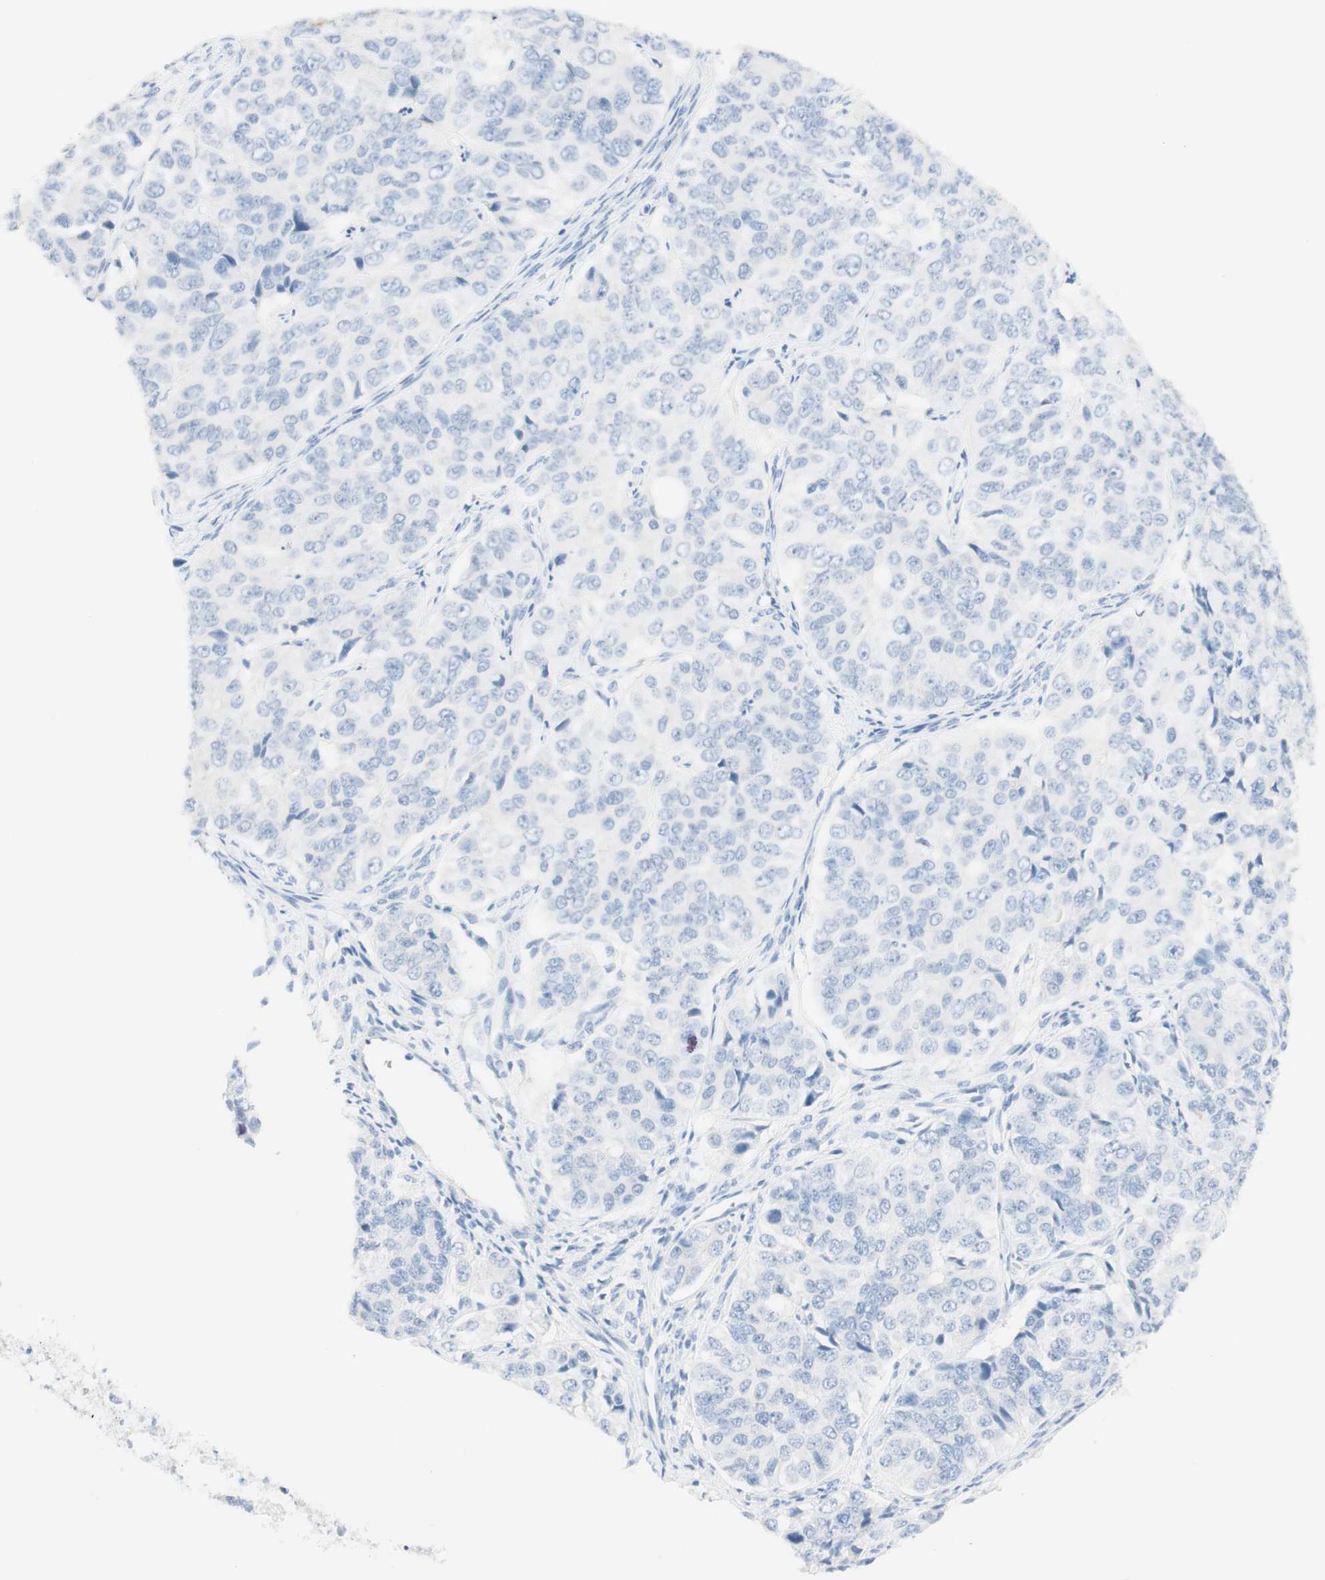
{"staining": {"intensity": "negative", "quantity": "none", "location": "none"}, "tissue": "ovarian cancer", "cell_type": "Tumor cells", "image_type": "cancer", "snomed": [{"axis": "morphology", "description": "Carcinoma, endometroid"}, {"axis": "topography", "description": "Ovary"}], "caption": "Human endometroid carcinoma (ovarian) stained for a protein using IHC demonstrates no positivity in tumor cells.", "gene": "TPO", "patient": {"sex": "female", "age": 51}}